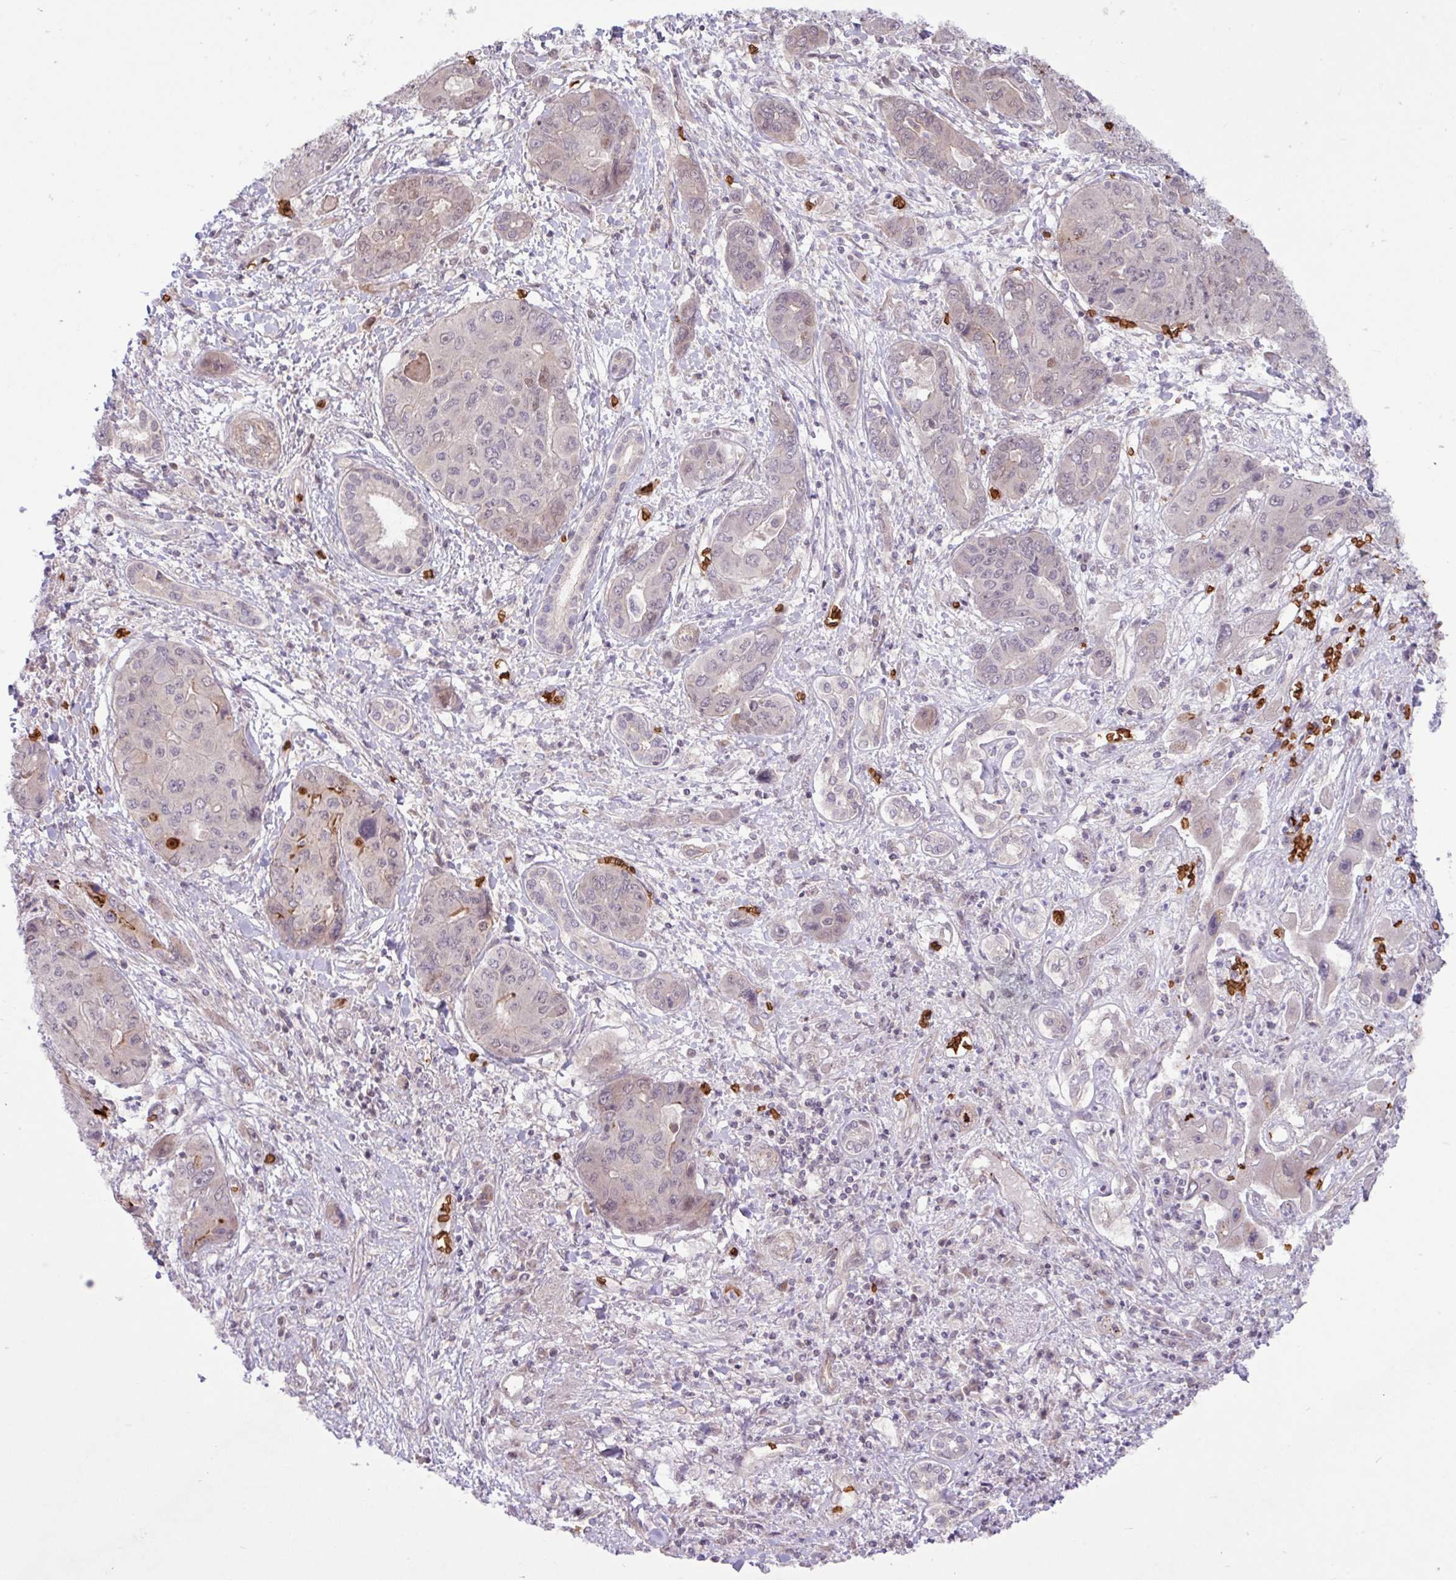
{"staining": {"intensity": "negative", "quantity": "none", "location": "none"}, "tissue": "liver cancer", "cell_type": "Tumor cells", "image_type": "cancer", "snomed": [{"axis": "morphology", "description": "Cholangiocarcinoma"}, {"axis": "topography", "description": "Liver"}], "caption": "Immunohistochemical staining of human cholangiocarcinoma (liver) exhibits no significant positivity in tumor cells.", "gene": "RAD21L1", "patient": {"sex": "male", "age": 67}}